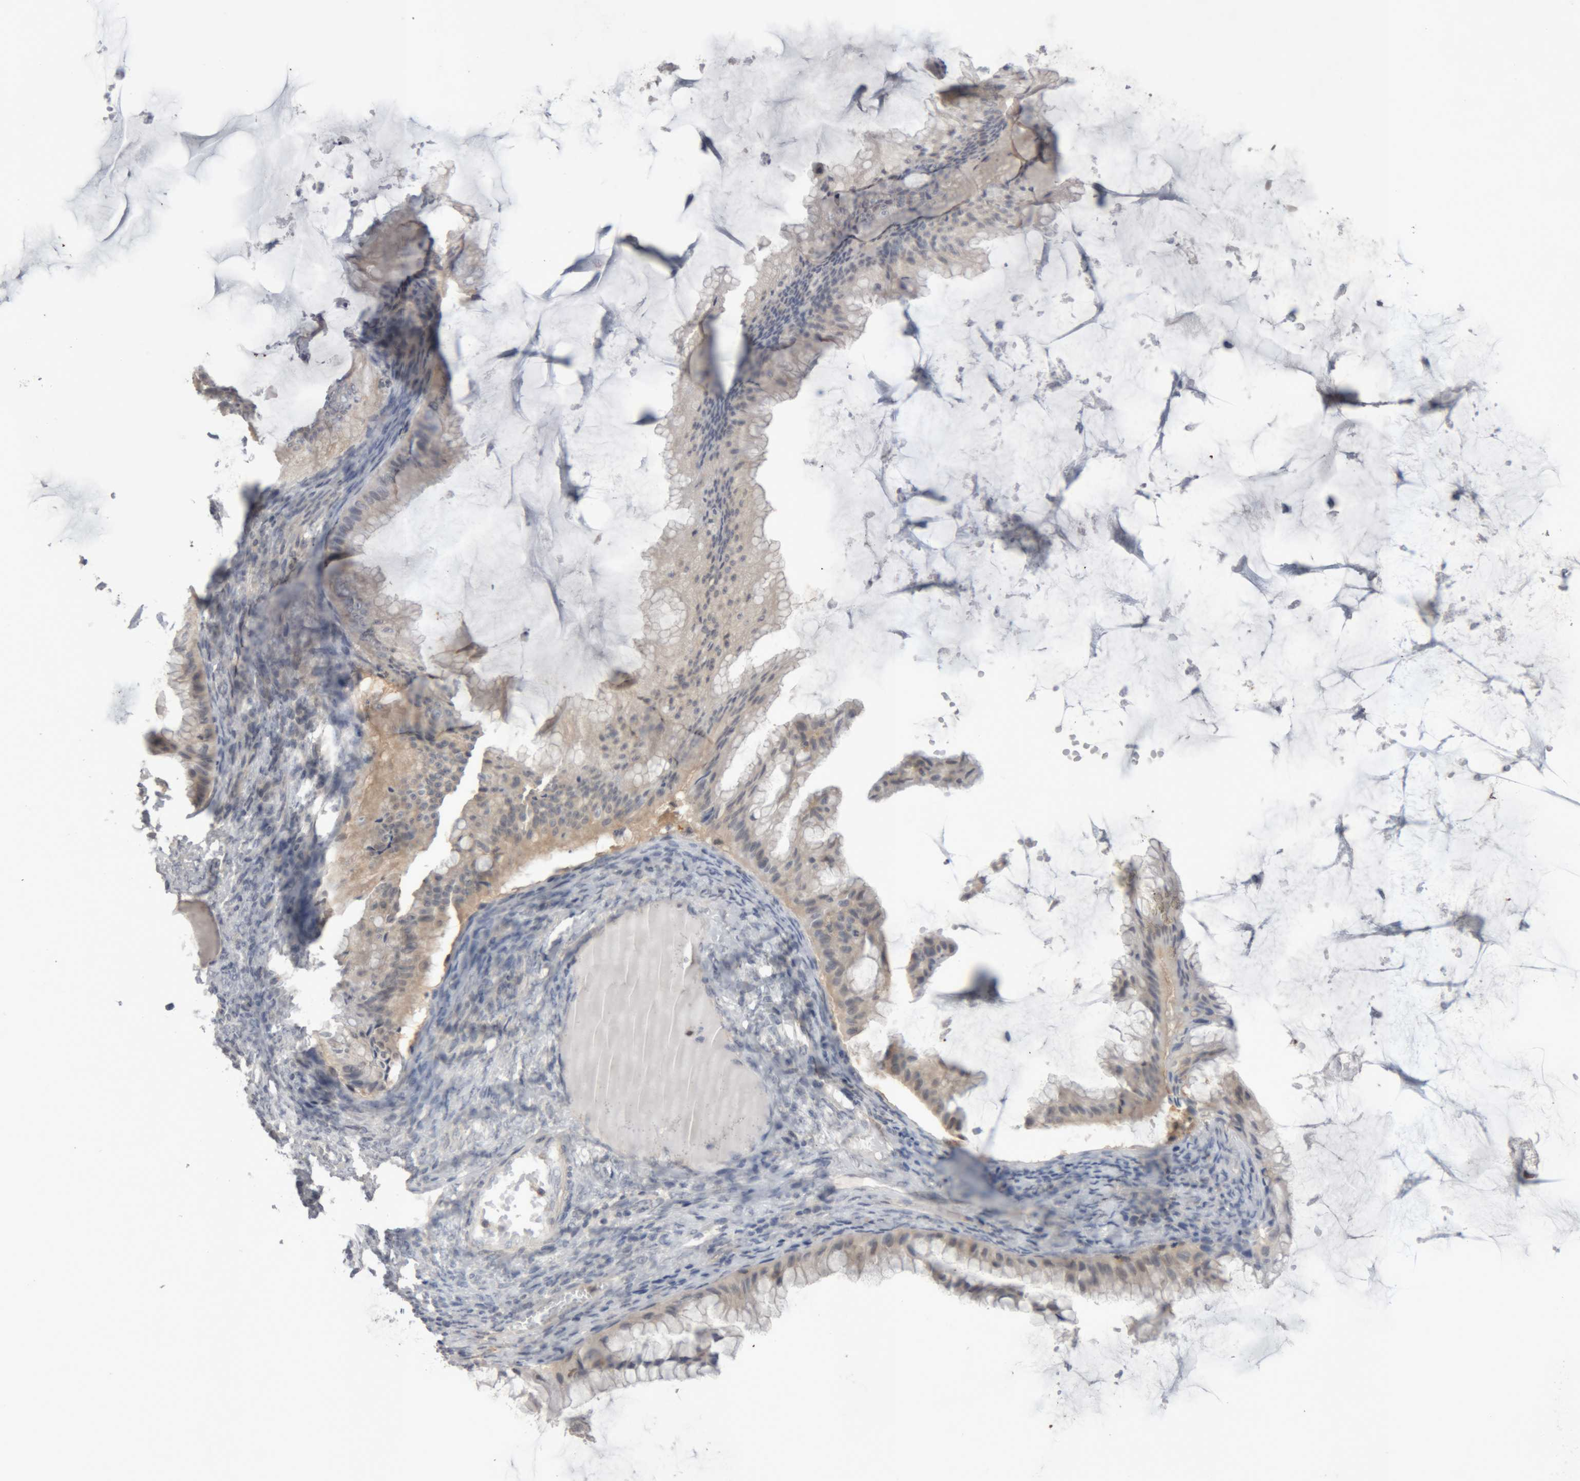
{"staining": {"intensity": "weak", "quantity": "<25%", "location": "cytoplasmic/membranous"}, "tissue": "ovarian cancer", "cell_type": "Tumor cells", "image_type": "cancer", "snomed": [{"axis": "morphology", "description": "Cystadenocarcinoma, mucinous, NOS"}, {"axis": "topography", "description": "Ovary"}], "caption": "Immunohistochemistry histopathology image of human mucinous cystadenocarcinoma (ovarian) stained for a protein (brown), which demonstrates no staining in tumor cells. (Stains: DAB immunohistochemistry (IHC) with hematoxylin counter stain, Microscopy: brightfield microscopy at high magnification).", "gene": "NFATC2", "patient": {"sex": "female", "age": 61}}